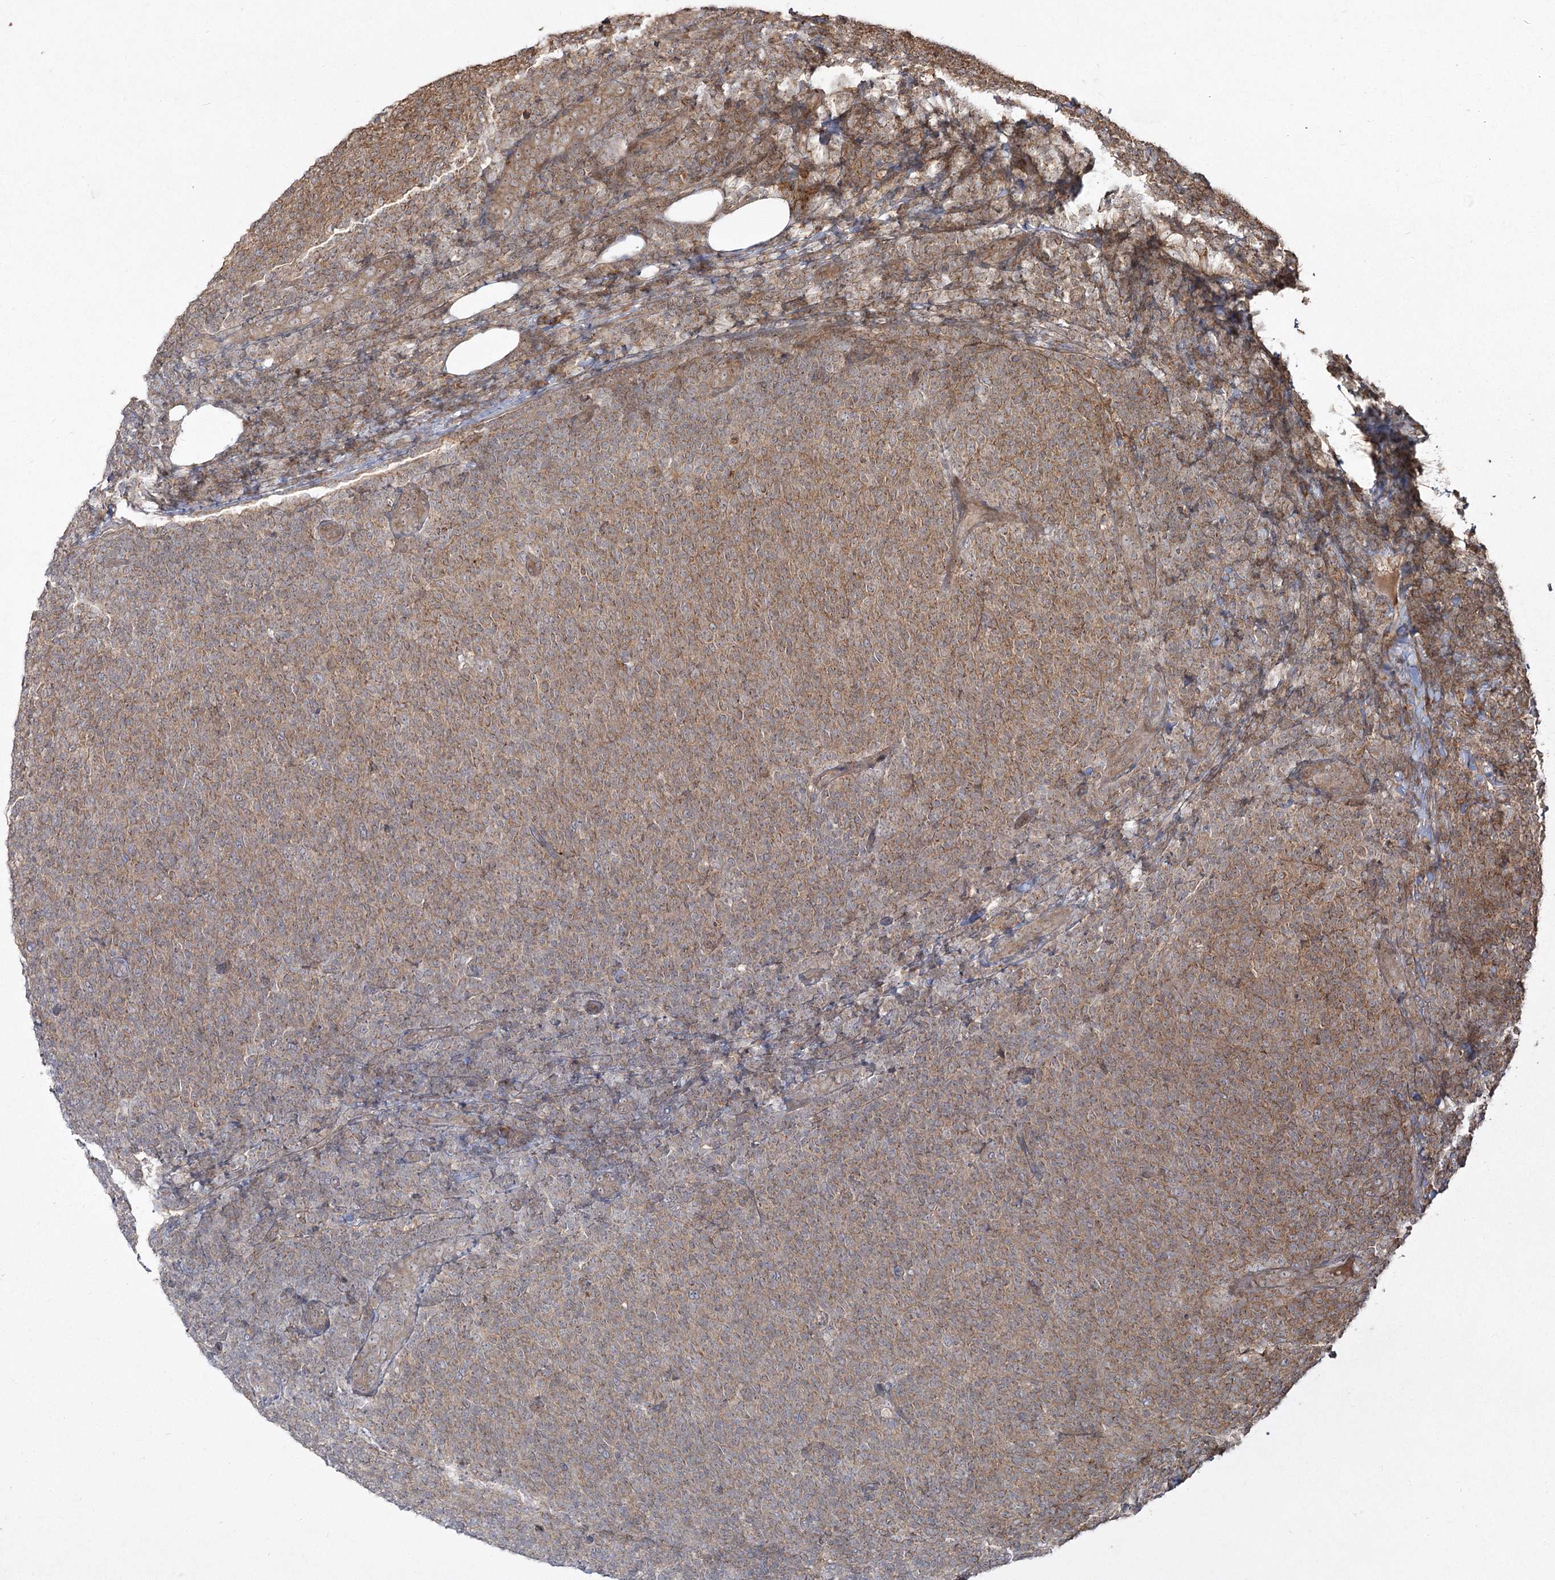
{"staining": {"intensity": "moderate", "quantity": ">75%", "location": "cytoplasmic/membranous"}, "tissue": "lymphoma", "cell_type": "Tumor cells", "image_type": "cancer", "snomed": [{"axis": "morphology", "description": "Malignant lymphoma, non-Hodgkin's type, Low grade"}, {"axis": "topography", "description": "Lymph node"}], "caption": "Protein expression analysis of lymphoma shows moderate cytoplasmic/membranous positivity in about >75% of tumor cells. The staining is performed using DAB brown chromogen to label protein expression. The nuclei are counter-stained blue using hematoxylin.", "gene": "CPLANE1", "patient": {"sex": "male", "age": 66}}